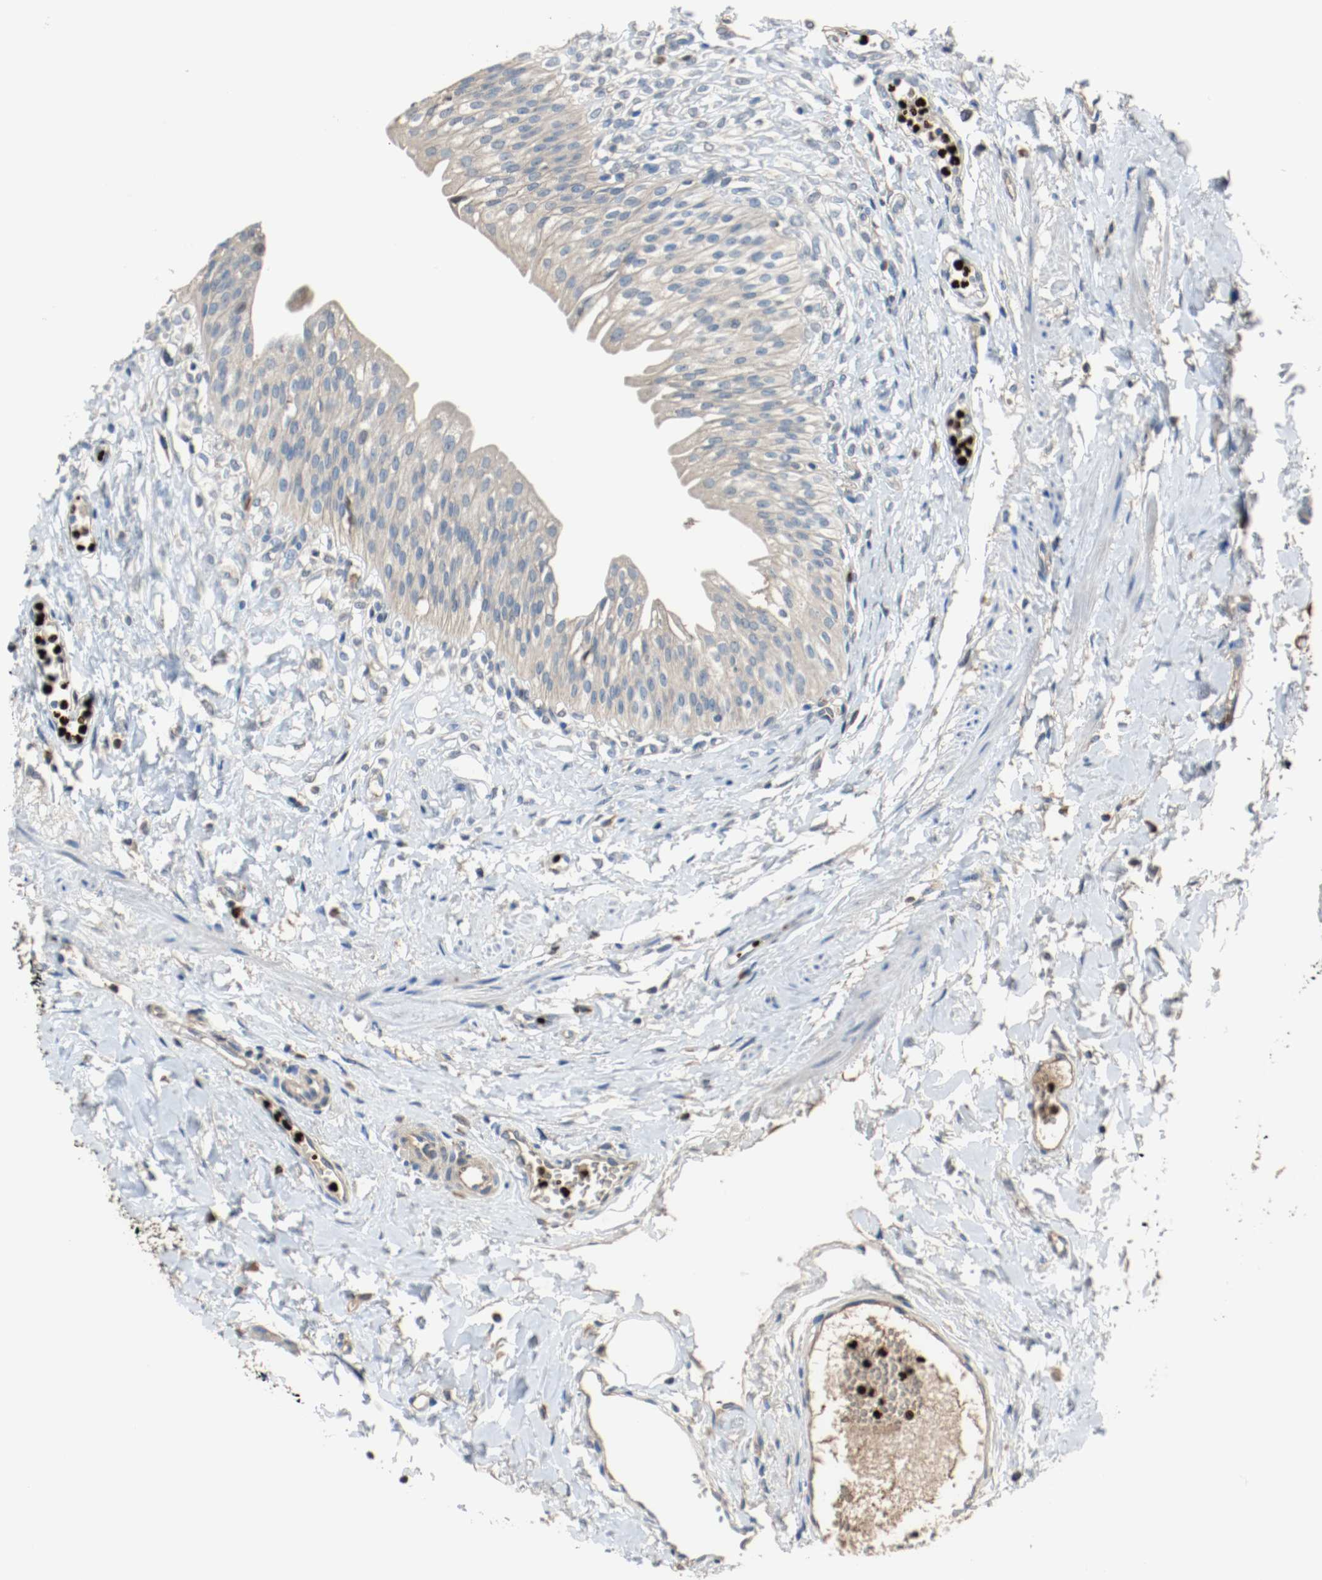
{"staining": {"intensity": "weak", "quantity": "<25%", "location": "cytoplasmic/membranous,nuclear"}, "tissue": "urinary bladder", "cell_type": "Urothelial cells", "image_type": "normal", "snomed": [{"axis": "morphology", "description": "Normal tissue, NOS"}, {"axis": "topography", "description": "Urinary bladder"}], "caption": "IHC of normal urinary bladder exhibits no positivity in urothelial cells.", "gene": "BLK", "patient": {"sex": "female", "age": 80}}